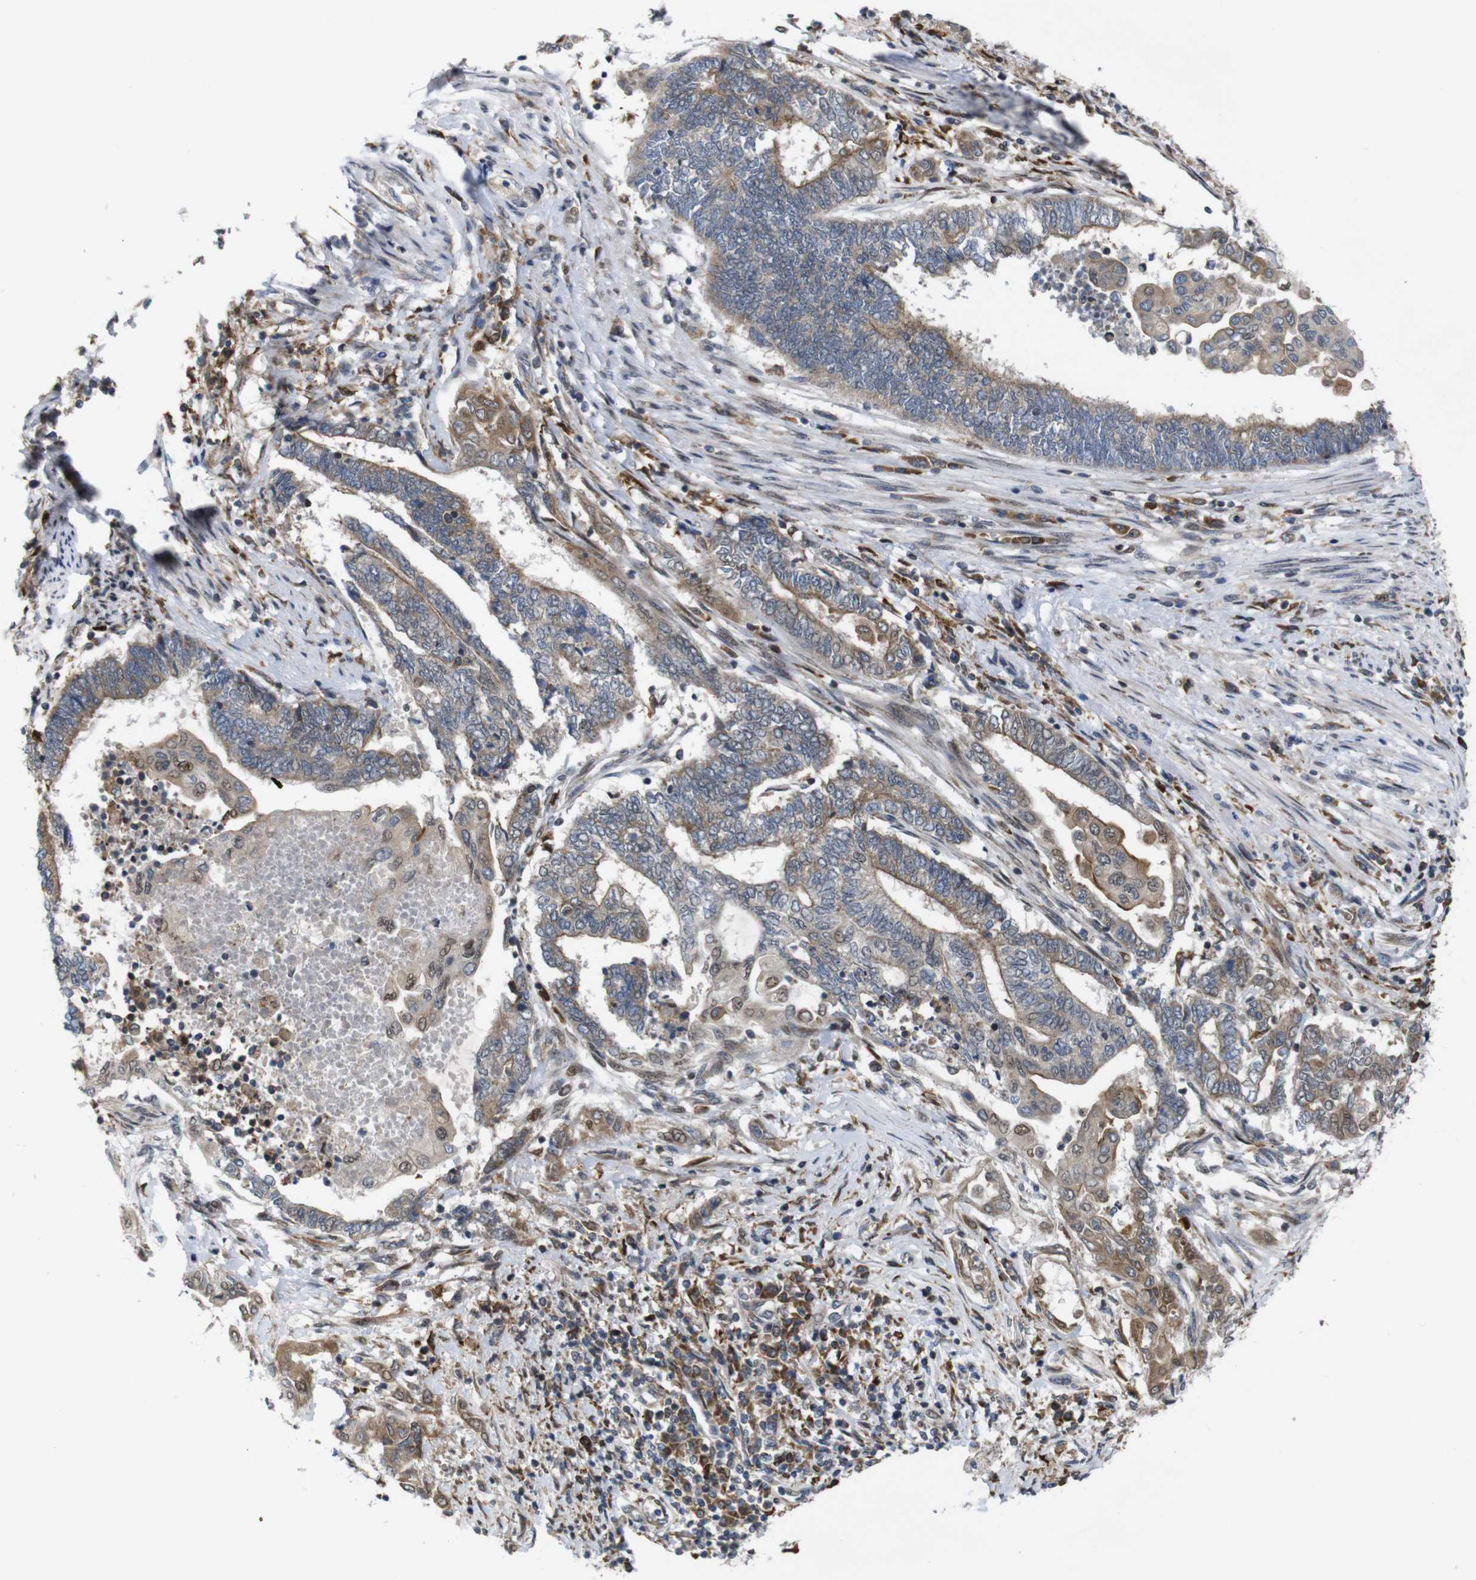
{"staining": {"intensity": "moderate", "quantity": "25%-75%", "location": "cytoplasmic/membranous"}, "tissue": "endometrial cancer", "cell_type": "Tumor cells", "image_type": "cancer", "snomed": [{"axis": "morphology", "description": "Adenocarcinoma, NOS"}, {"axis": "topography", "description": "Uterus"}, {"axis": "topography", "description": "Endometrium"}], "caption": "Endometrial cancer was stained to show a protein in brown. There is medium levels of moderate cytoplasmic/membranous expression in approximately 25%-75% of tumor cells. The protein of interest is stained brown, and the nuclei are stained in blue (DAB (3,3'-diaminobenzidine) IHC with brightfield microscopy, high magnification).", "gene": "PTPN1", "patient": {"sex": "female", "age": 70}}